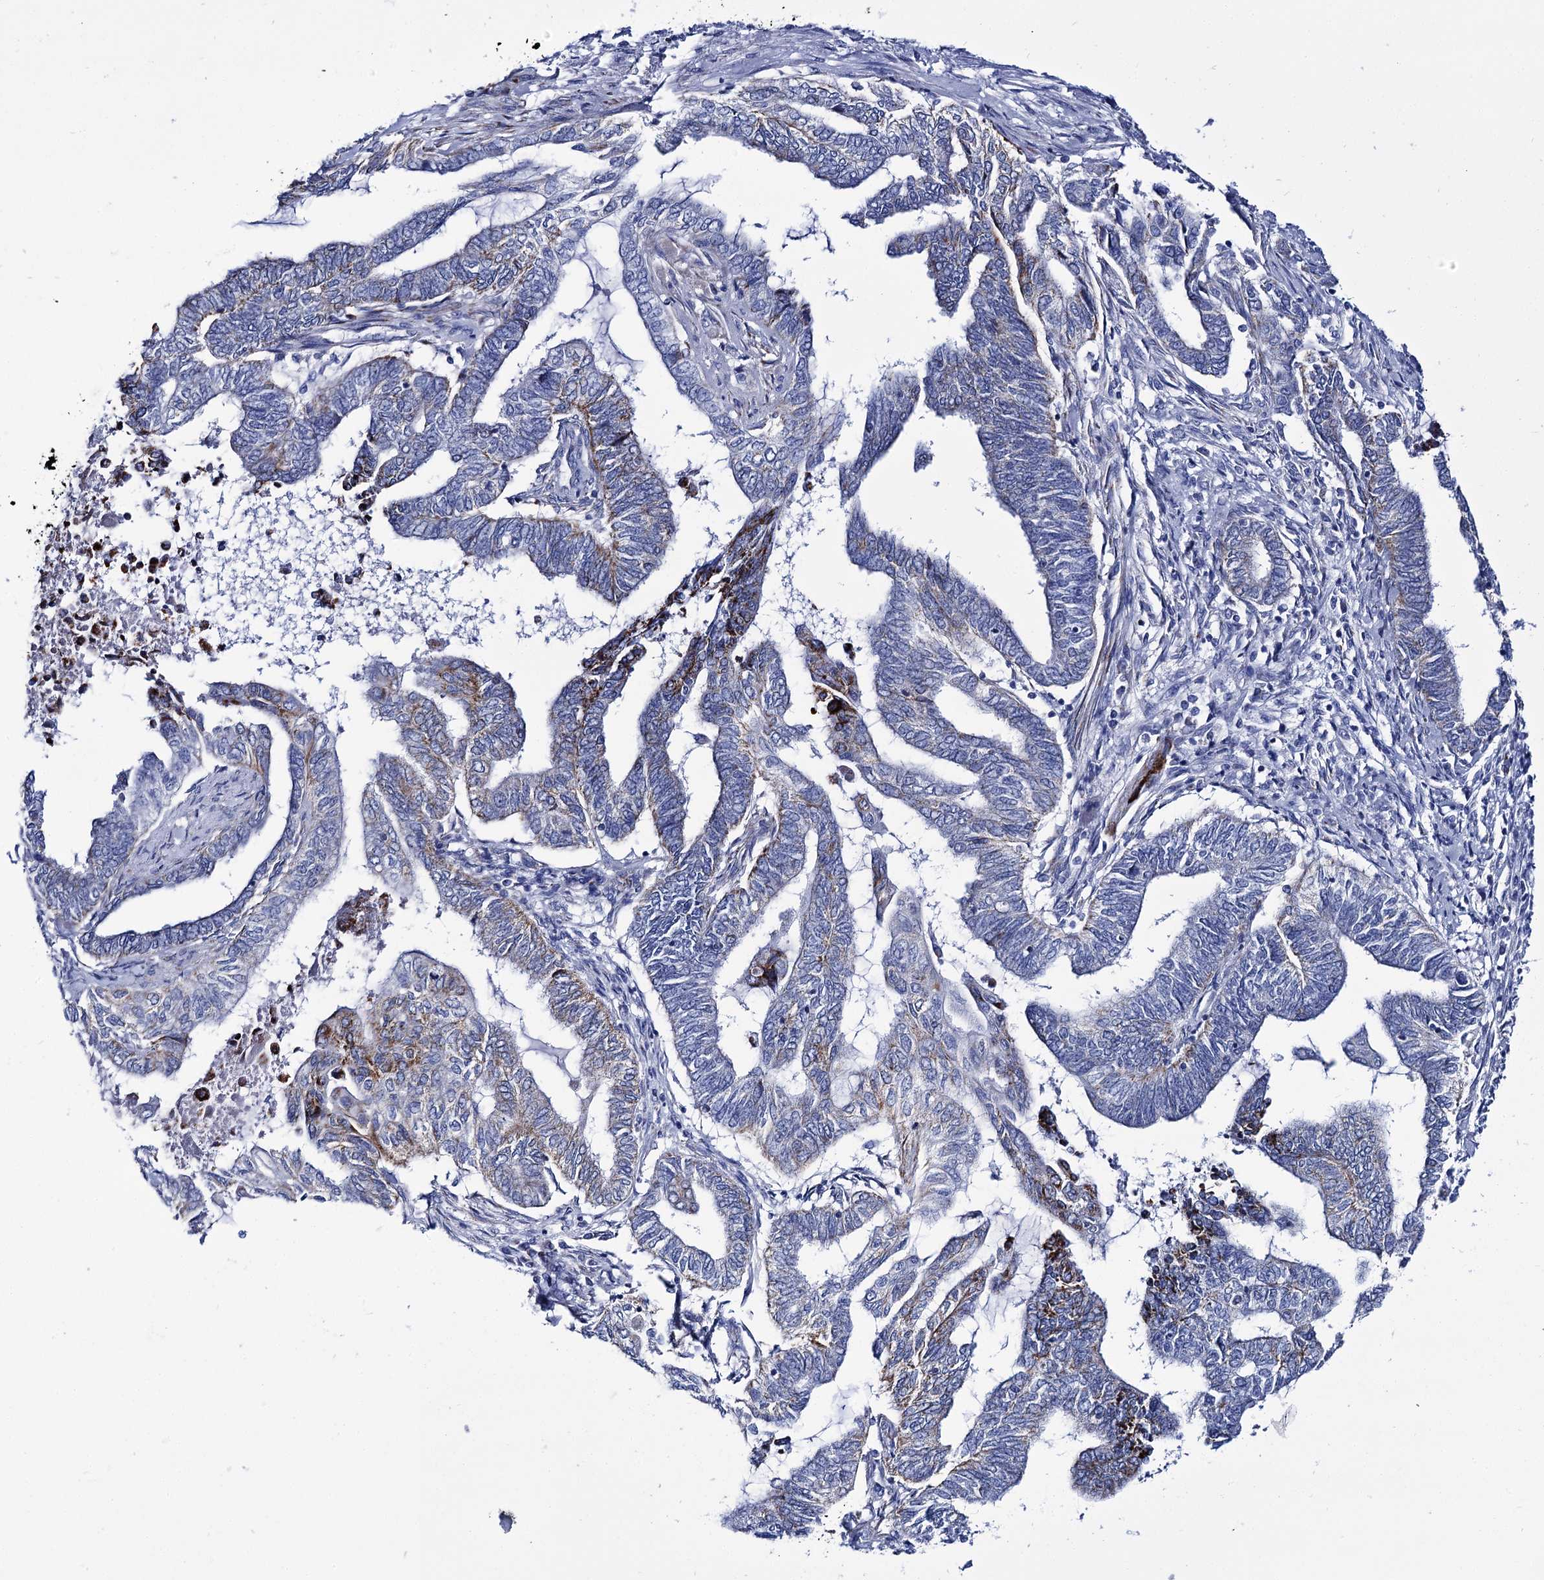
{"staining": {"intensity": "strong", "quantity": "<25%", "location": "cytoplasmic/membranous"}, "tissue": "endometrial cancer", "cell_type": "Tumor cells", "image_type": "cancer", "snomed": [{"axis": "morphology", "description": "Adenocarcinoma, NOS"}, {"axis": "topography", "description": "Uterus"}, {"axis": "topography", "description": "Endometrium"}], "caption": "A high-resolution photomicrograph shows immunohistochemistry staining of endometrial cancer, which demonstrates strong cytoplasmic/membranous positivity in approximately <25% of tumor cells.", "gene": "UBASH3B", "patient": {"sex": "female", "age": 70}}